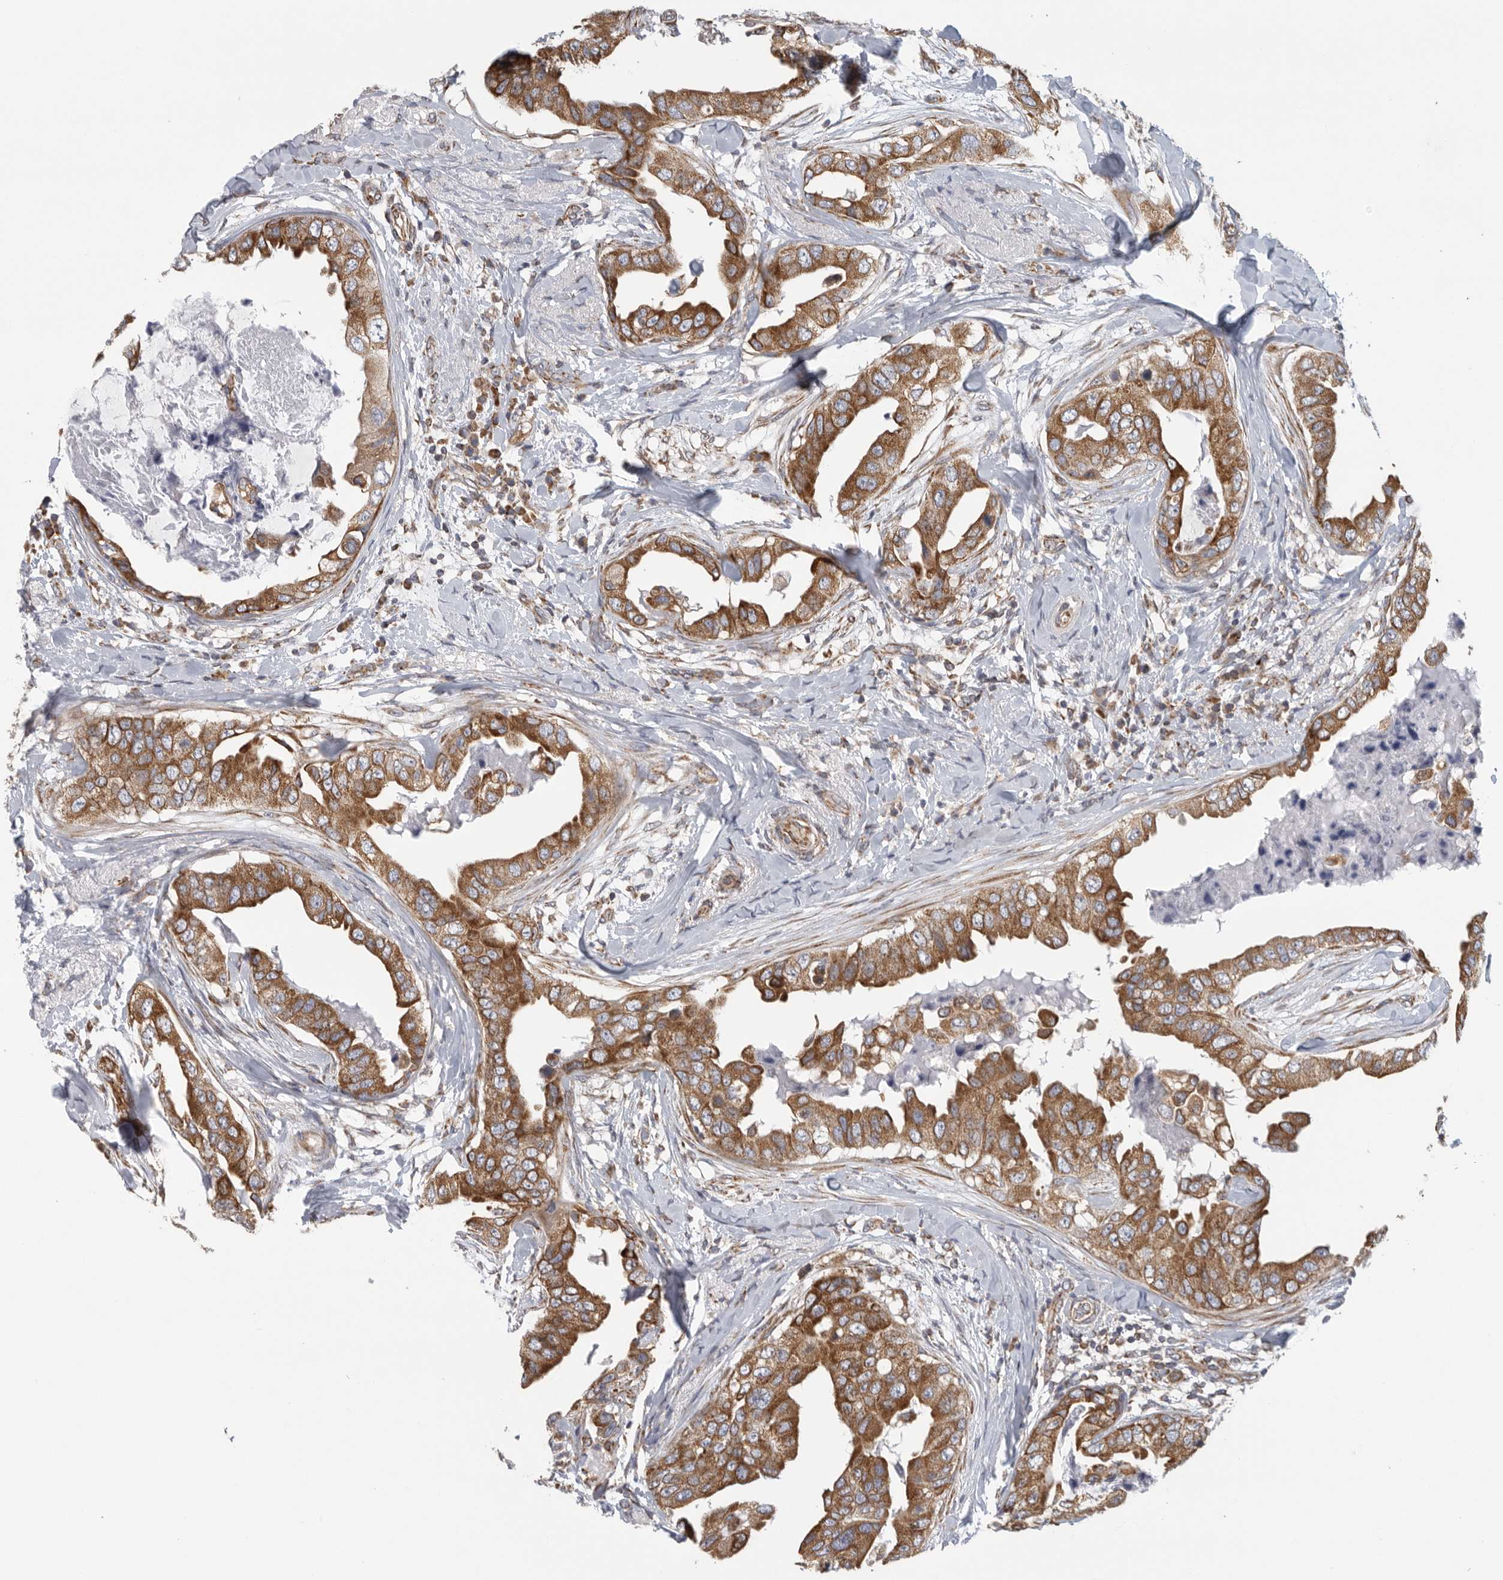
{"staining": {"intensity": "moderate", "quantity": ">75%", "location": "cytoplasmic/membranous"}, "tissue": "breast cancer", "cell_type": "Tumor cells", "image_type": "cancer", "snomed": [{"axis": "morphology", "description": "Duct carcinoma"}, {"axis": "topography", "description": "Breast"}], "caption": "High-magnification brightfield microscopy of breast cancer (intraductal carcinoma) stained with DAB (3,3'-diaminobenzidine) (brown) and counterstained with hematoxylin (blue). tumor cells exhibit moderate cytoplasmic/membranous staining is present in about>75% of cells.", "gene": "FKBP8", "patient": {"sex": "female", "age": 40}}